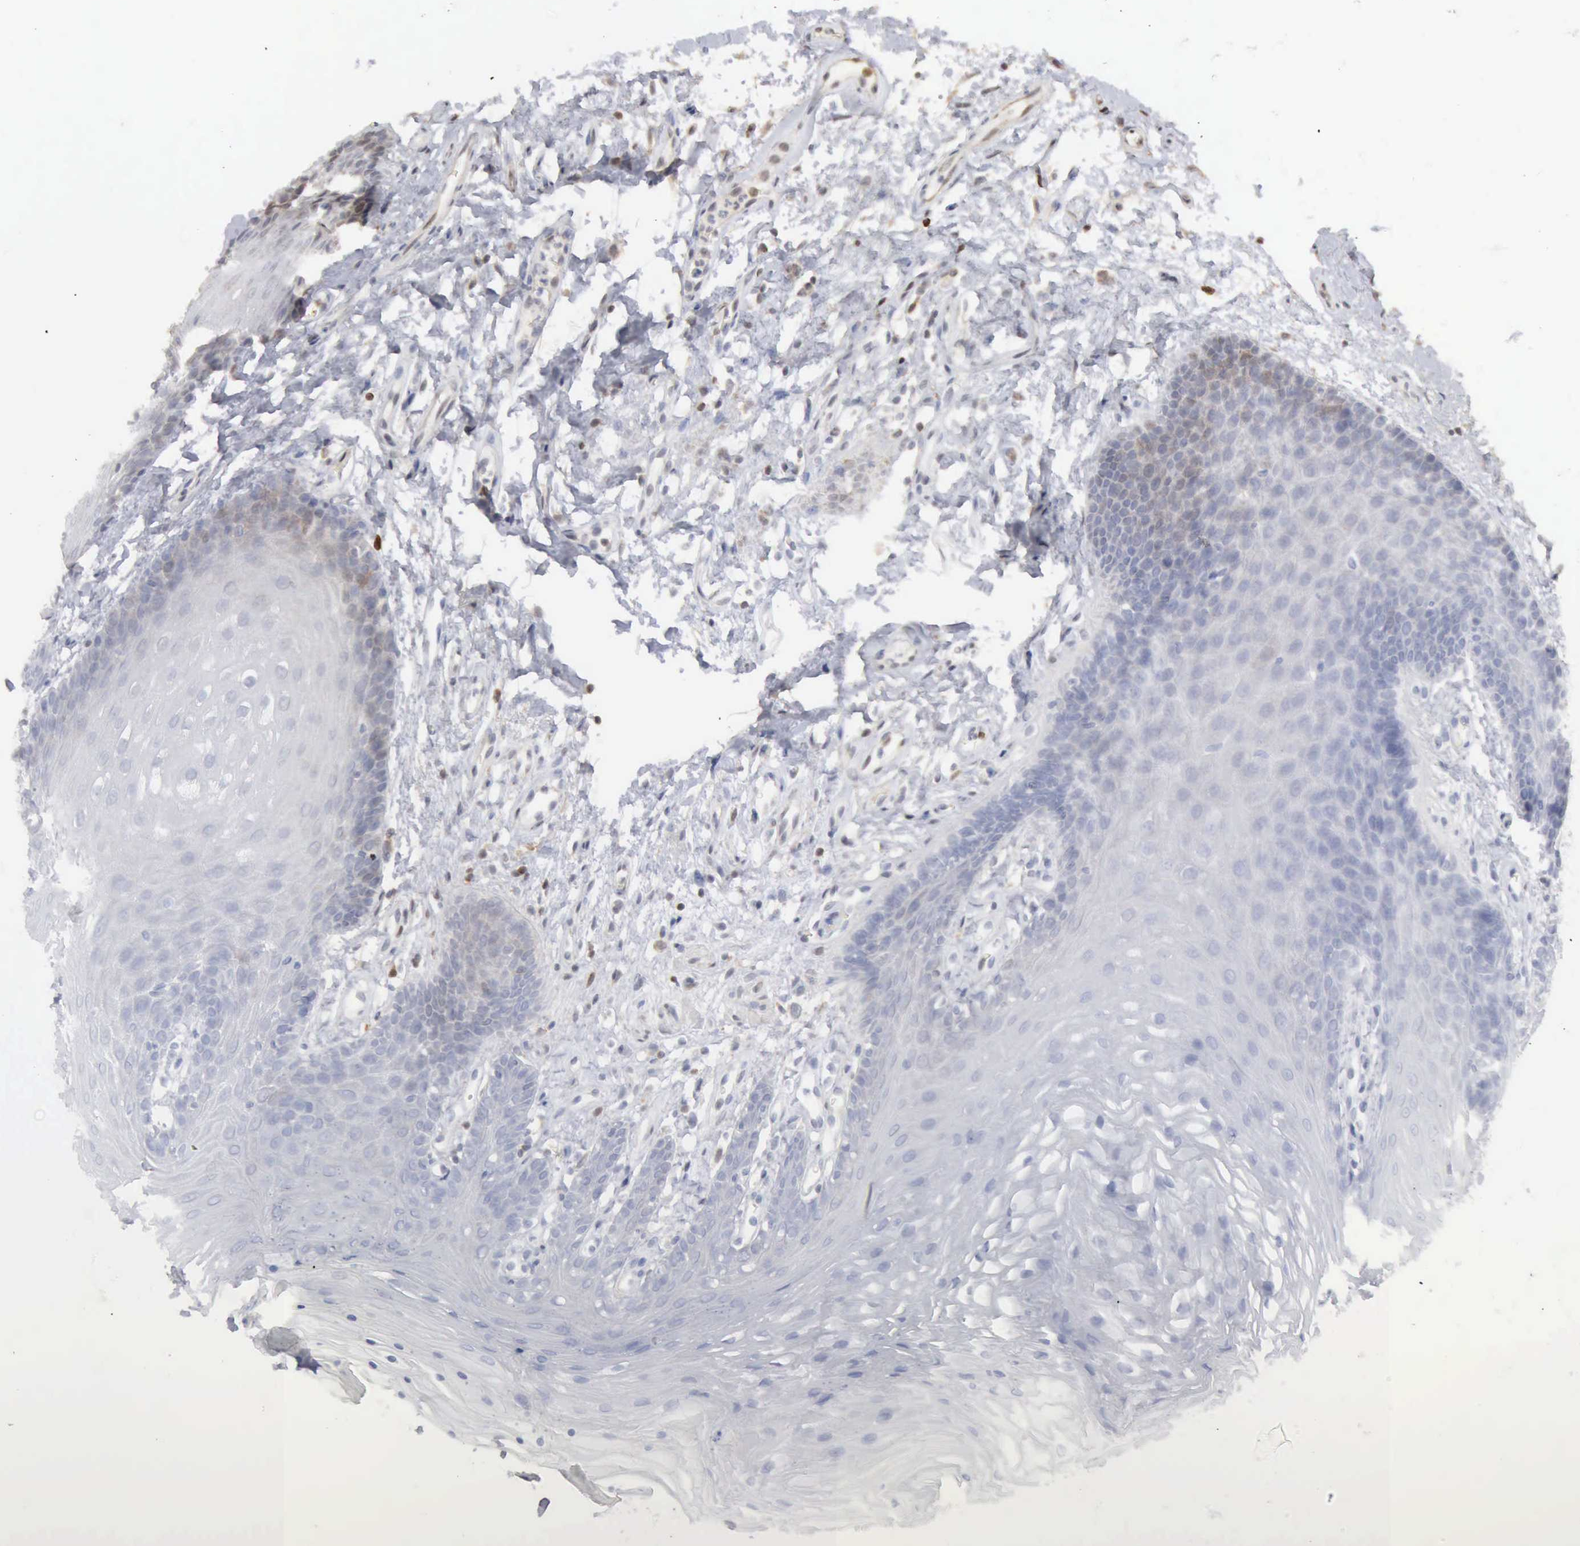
{"staining": {"intensity": "weak", "quantity": "<25%", "location": "nuclear"}, "tissue": "oral mucosa", "cell_type": "Squamous epithelial cells", "image_type": "normal", "snomed": [{"axis": "morphology", "description": "Normal tissue, NOS"}, {"axis": "topography", "description": "Oral tissue"}], "caption": "An image of oral mucosa stained for a protein reveals no brown staining in squamous epithelial cells.", "gene": "STAT1", "patient": {"sex": "male", "age": 62}}